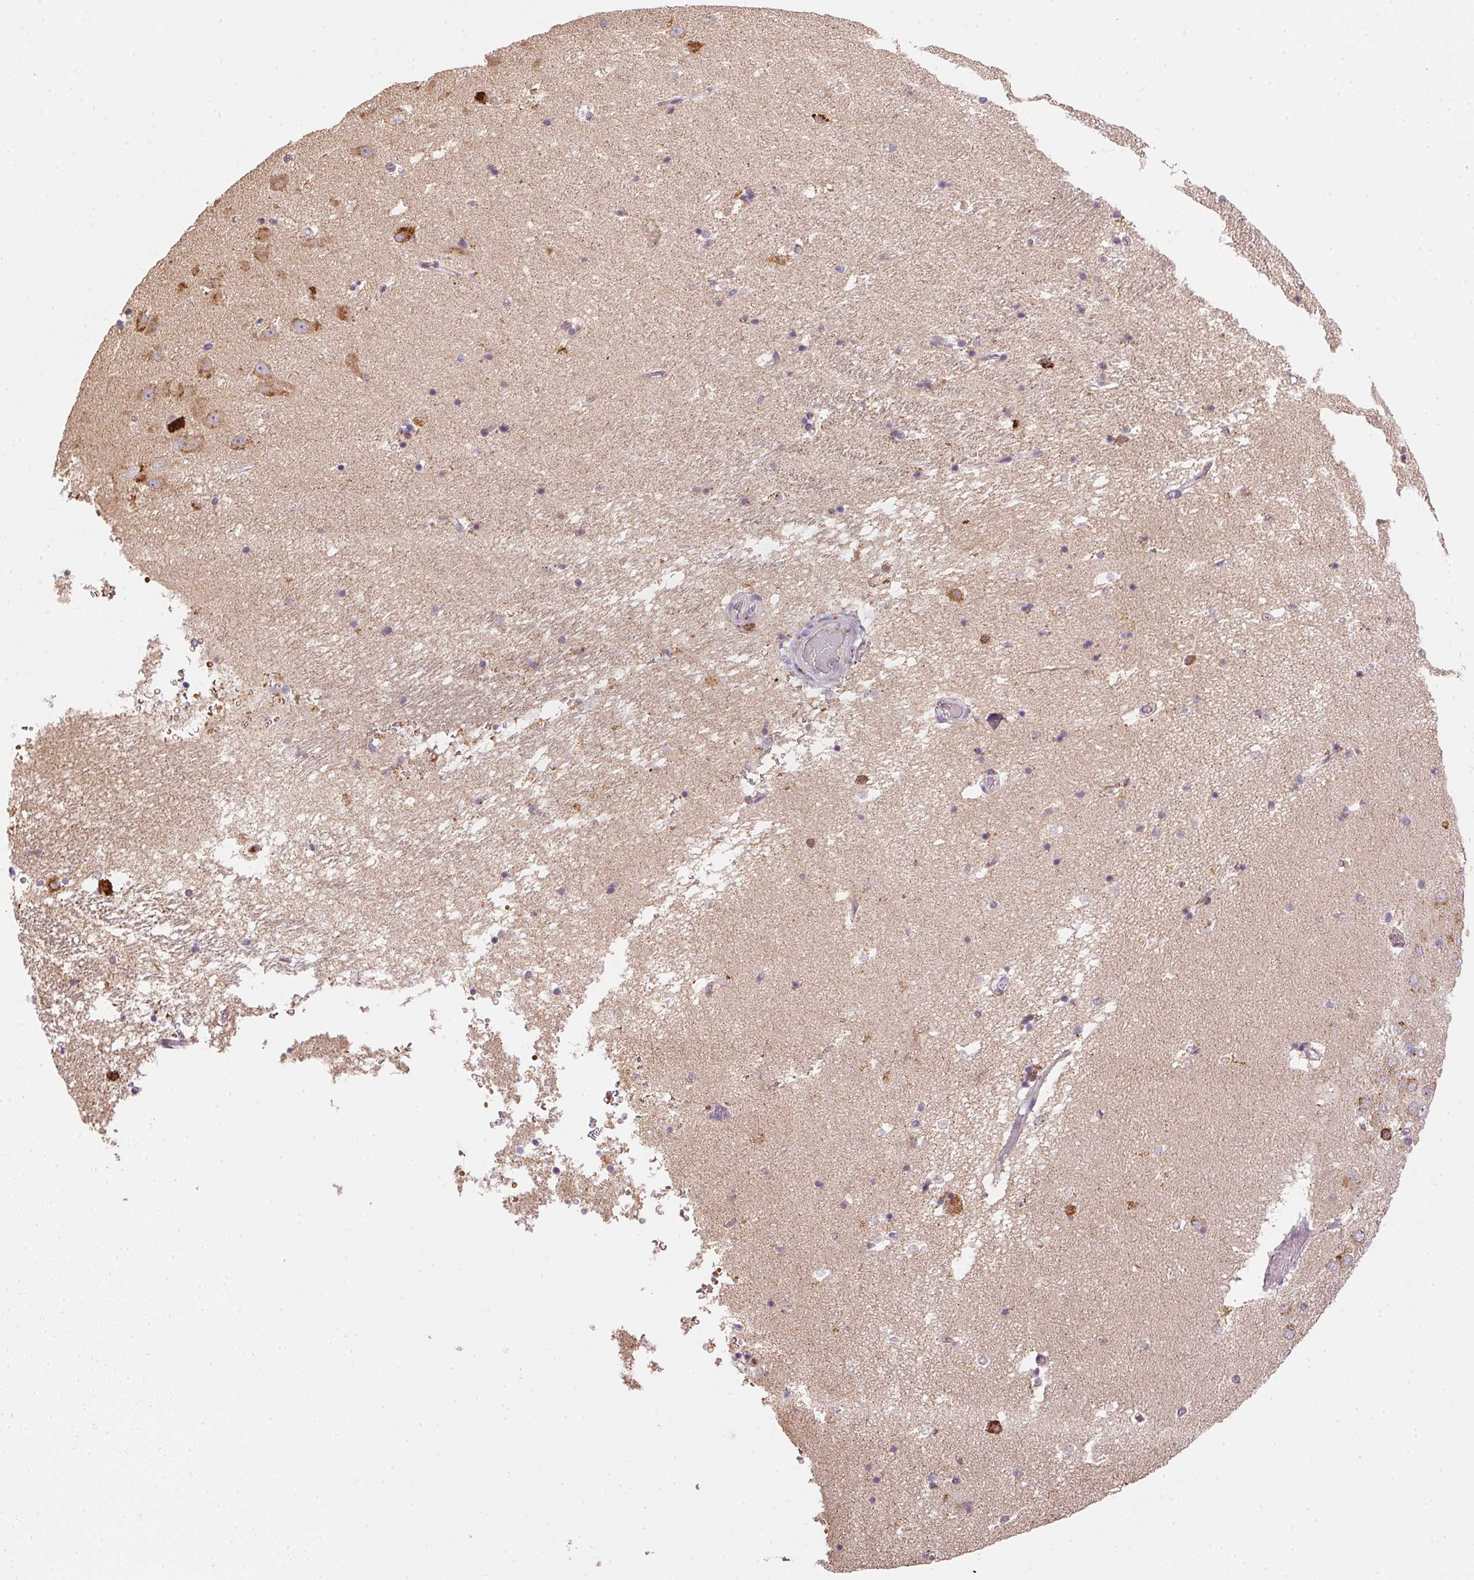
{"staining": {"intensity": "negative", "quantity": "none", "location": "none"}, "tissue": "hippocampus", "cell_type": "Glial cells", "image_type": "normal", "snomed": [{"axis": "morphology", "description": "Normal tissue, NOS"}, {"axis": "topography", "description": "Hippocampus"}], "caption": "Immunohistochemical staining of unremarkable hippocampus exhibits no significant staining in glial cells.", "gene": "METTL13", "patient": {"sex": "male", "age": 58}}